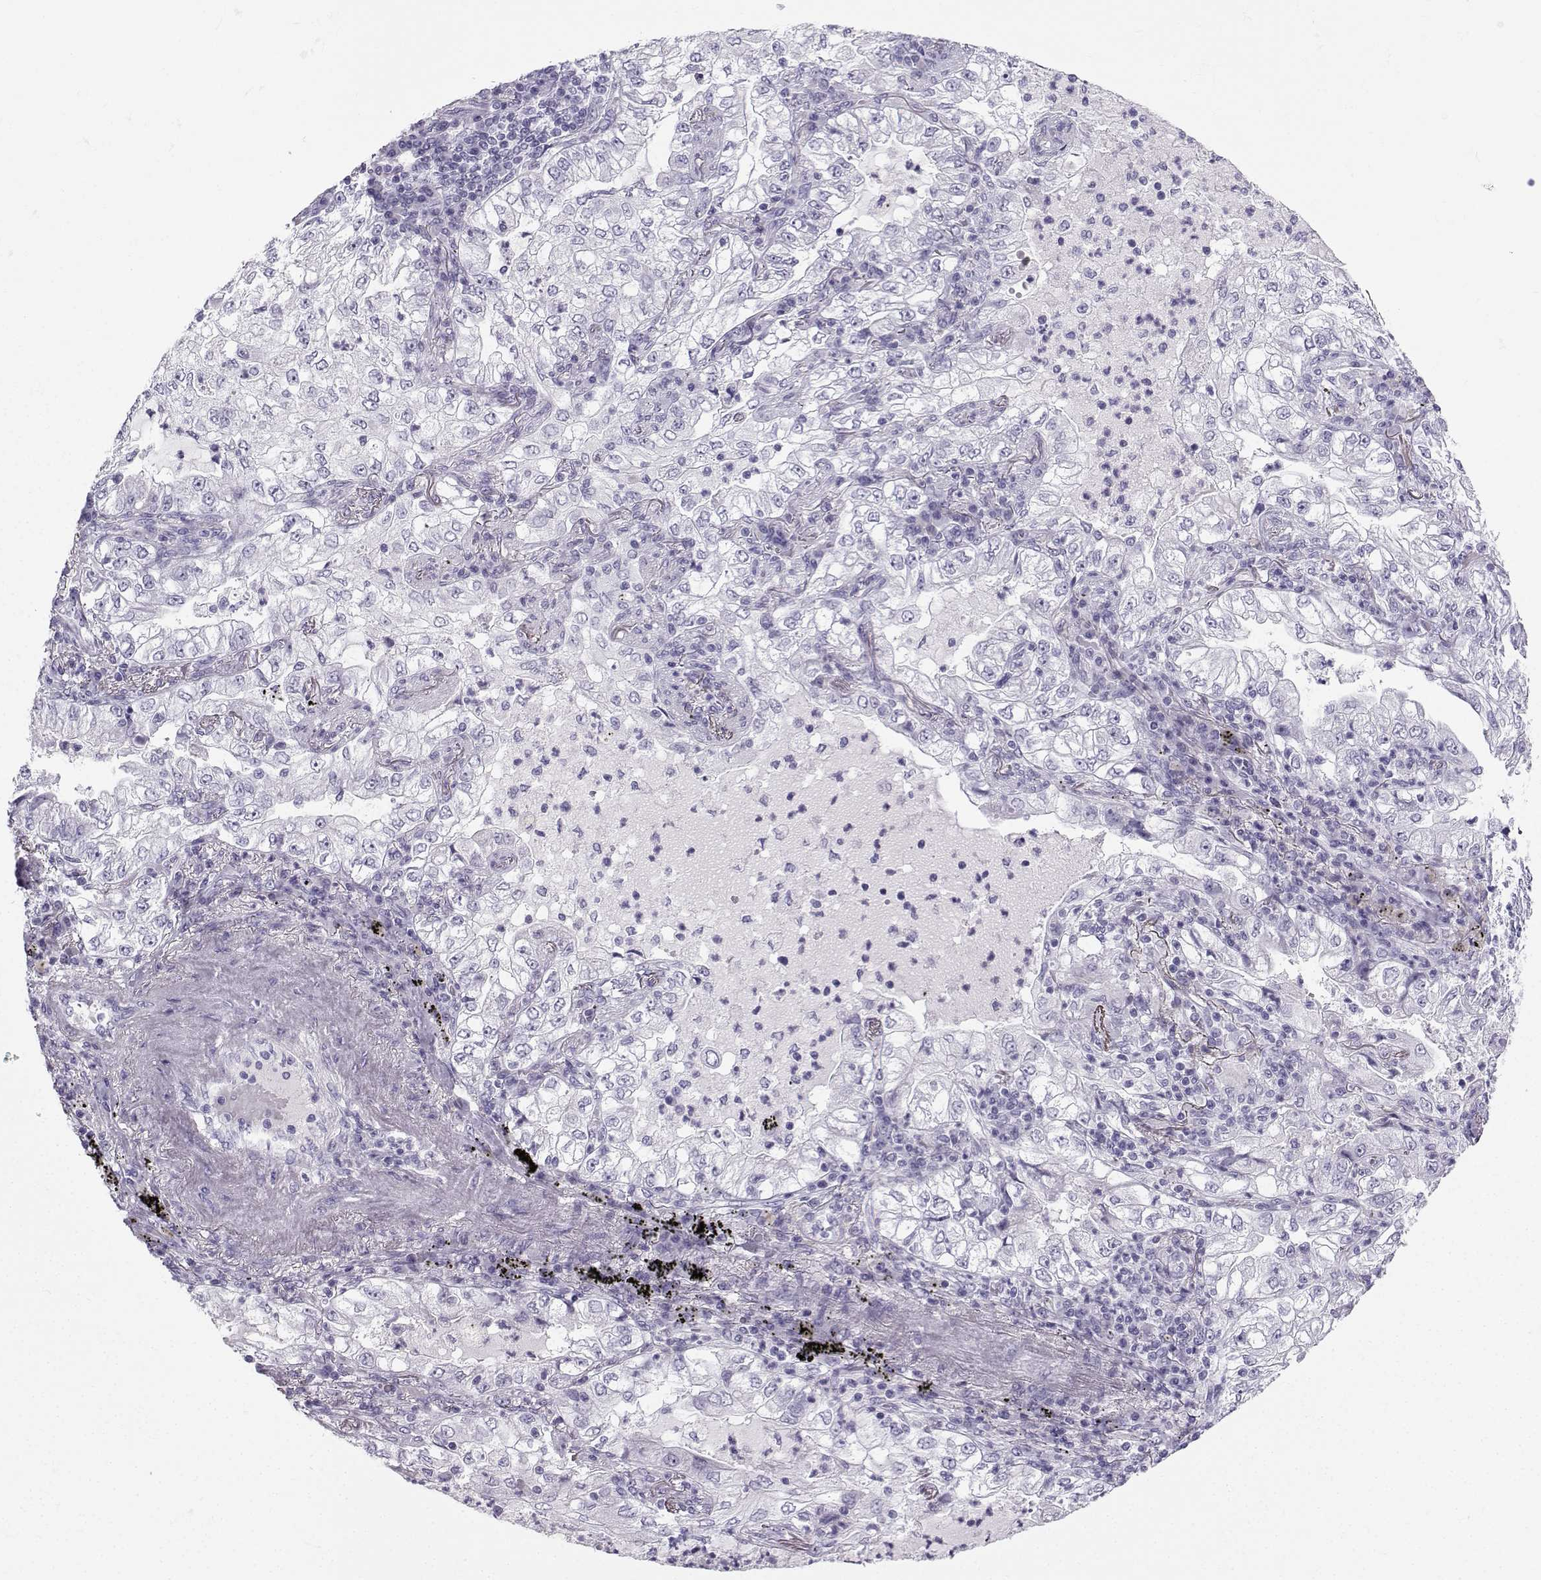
{"staining": {"intensity": "negative", "quantity": "none", "location": "none"}, "tissue": "lung cancer", "cell_type": "Tumor cells", "image_type": "cancer", "snomed": [{"axis": "morphology", "description": "Adenocarcinoma, NOS"}, {"axis": "topography", "description": "Lung"}], "caption": "This image is of adenocarcinoma (lung) stained with IHC to label a protein in brown with the nuclei are counter-stained blue. There is no positivity in tumor cells.", "gene": "ZBTB8B", "patient": {"sex": "female", "age": 73}}